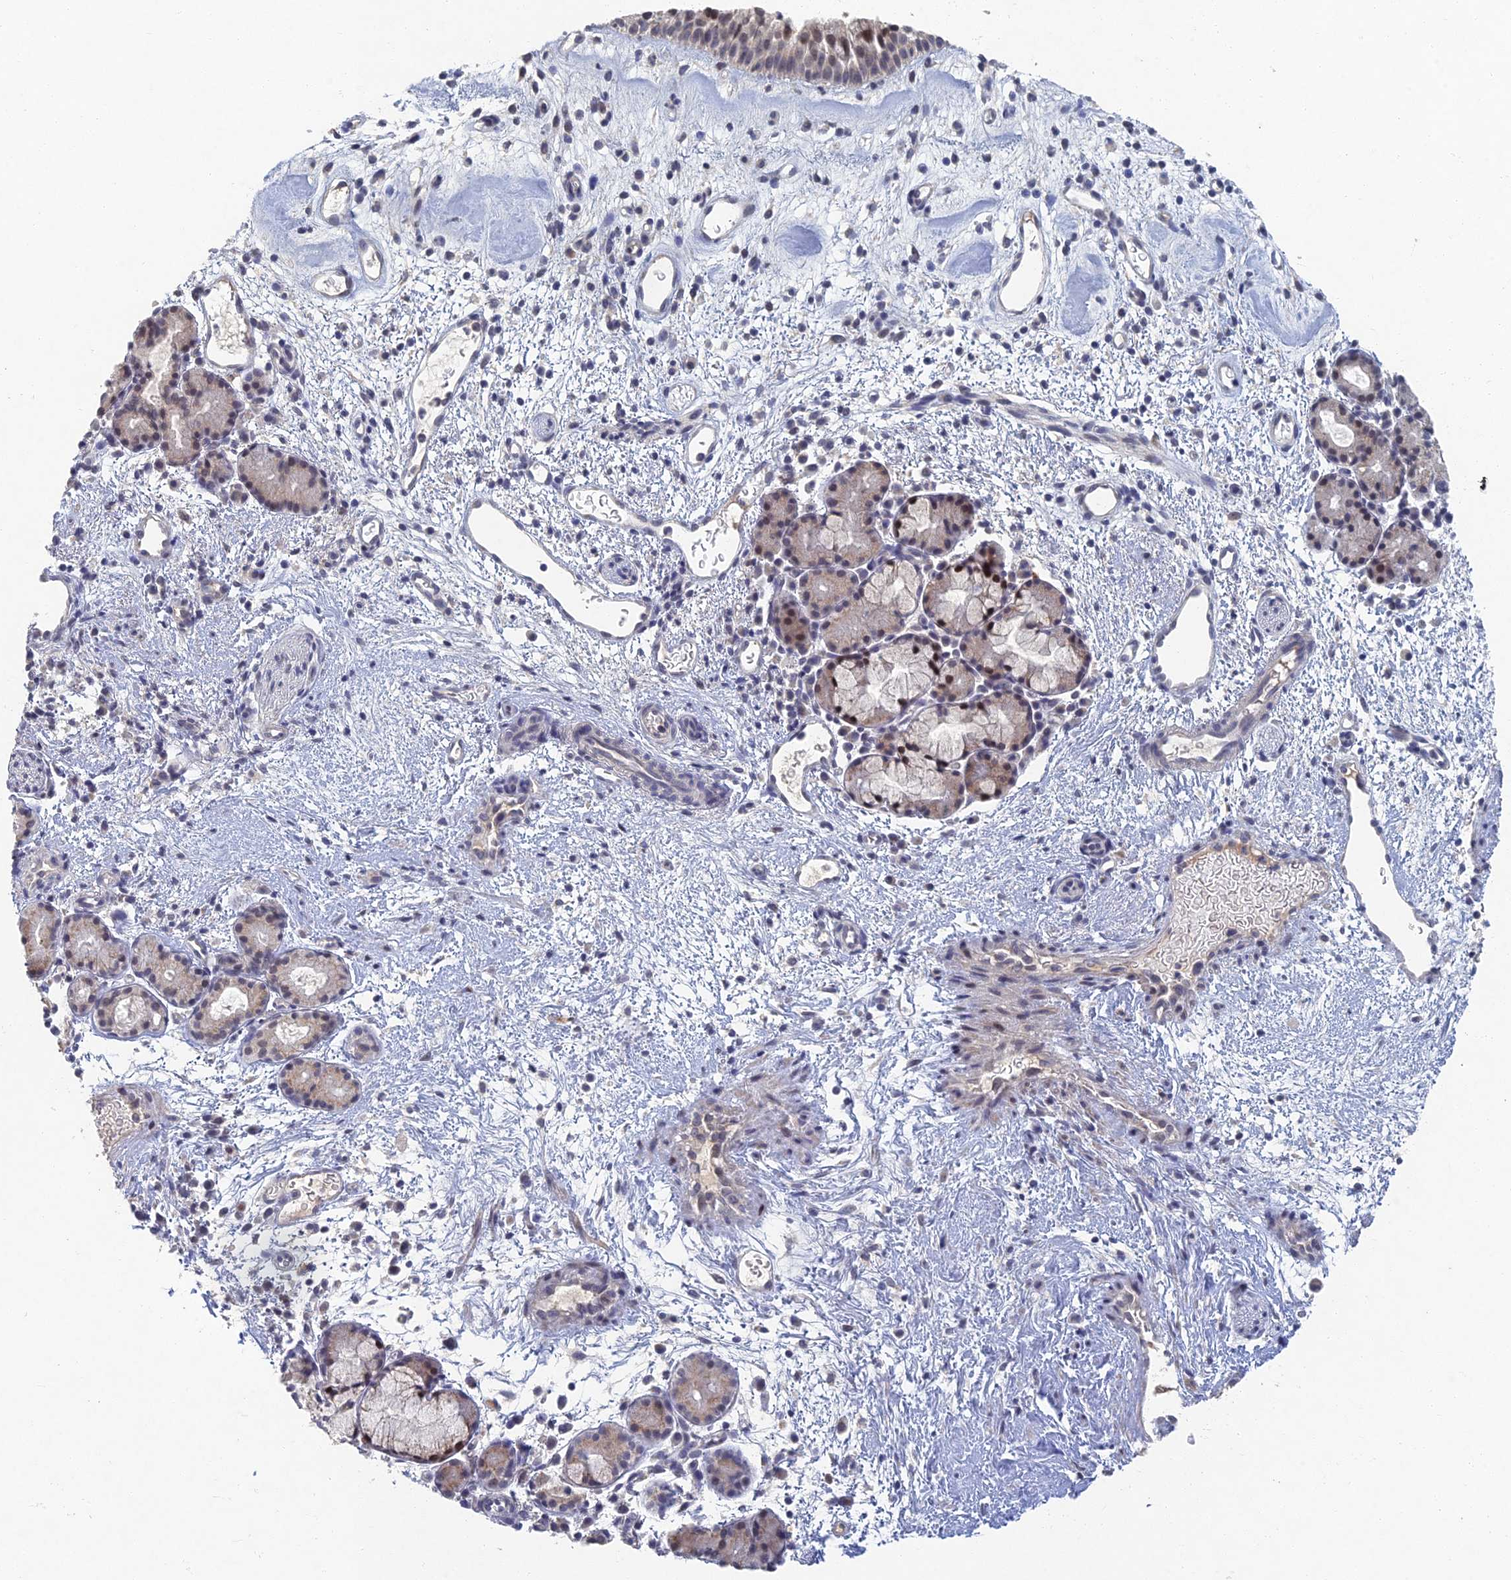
{"staining": {"intensity": "moderate", "quantity": "<25%", "location": "cytoplasmic/membranous,nuclear"}, "tissue": "nasopharynx", "cell_type": "Respiratory epithelial cells", "image_type": "normal", "snomed": [{"axis": "morphology", "description": "Normal tissue, NOS"}, {"axis": "topography", "description": "Nasopharynx"}], "caption": "Moderate cytoplasmic/membranous,nuclear expression for a protein is identified in approximately <25% of respiratory epithelial cells of benign nasopharynx using immunohistochemistry (IHC).", "gene": "GNA15", "patient": {"sex": "male", "age": 82}}